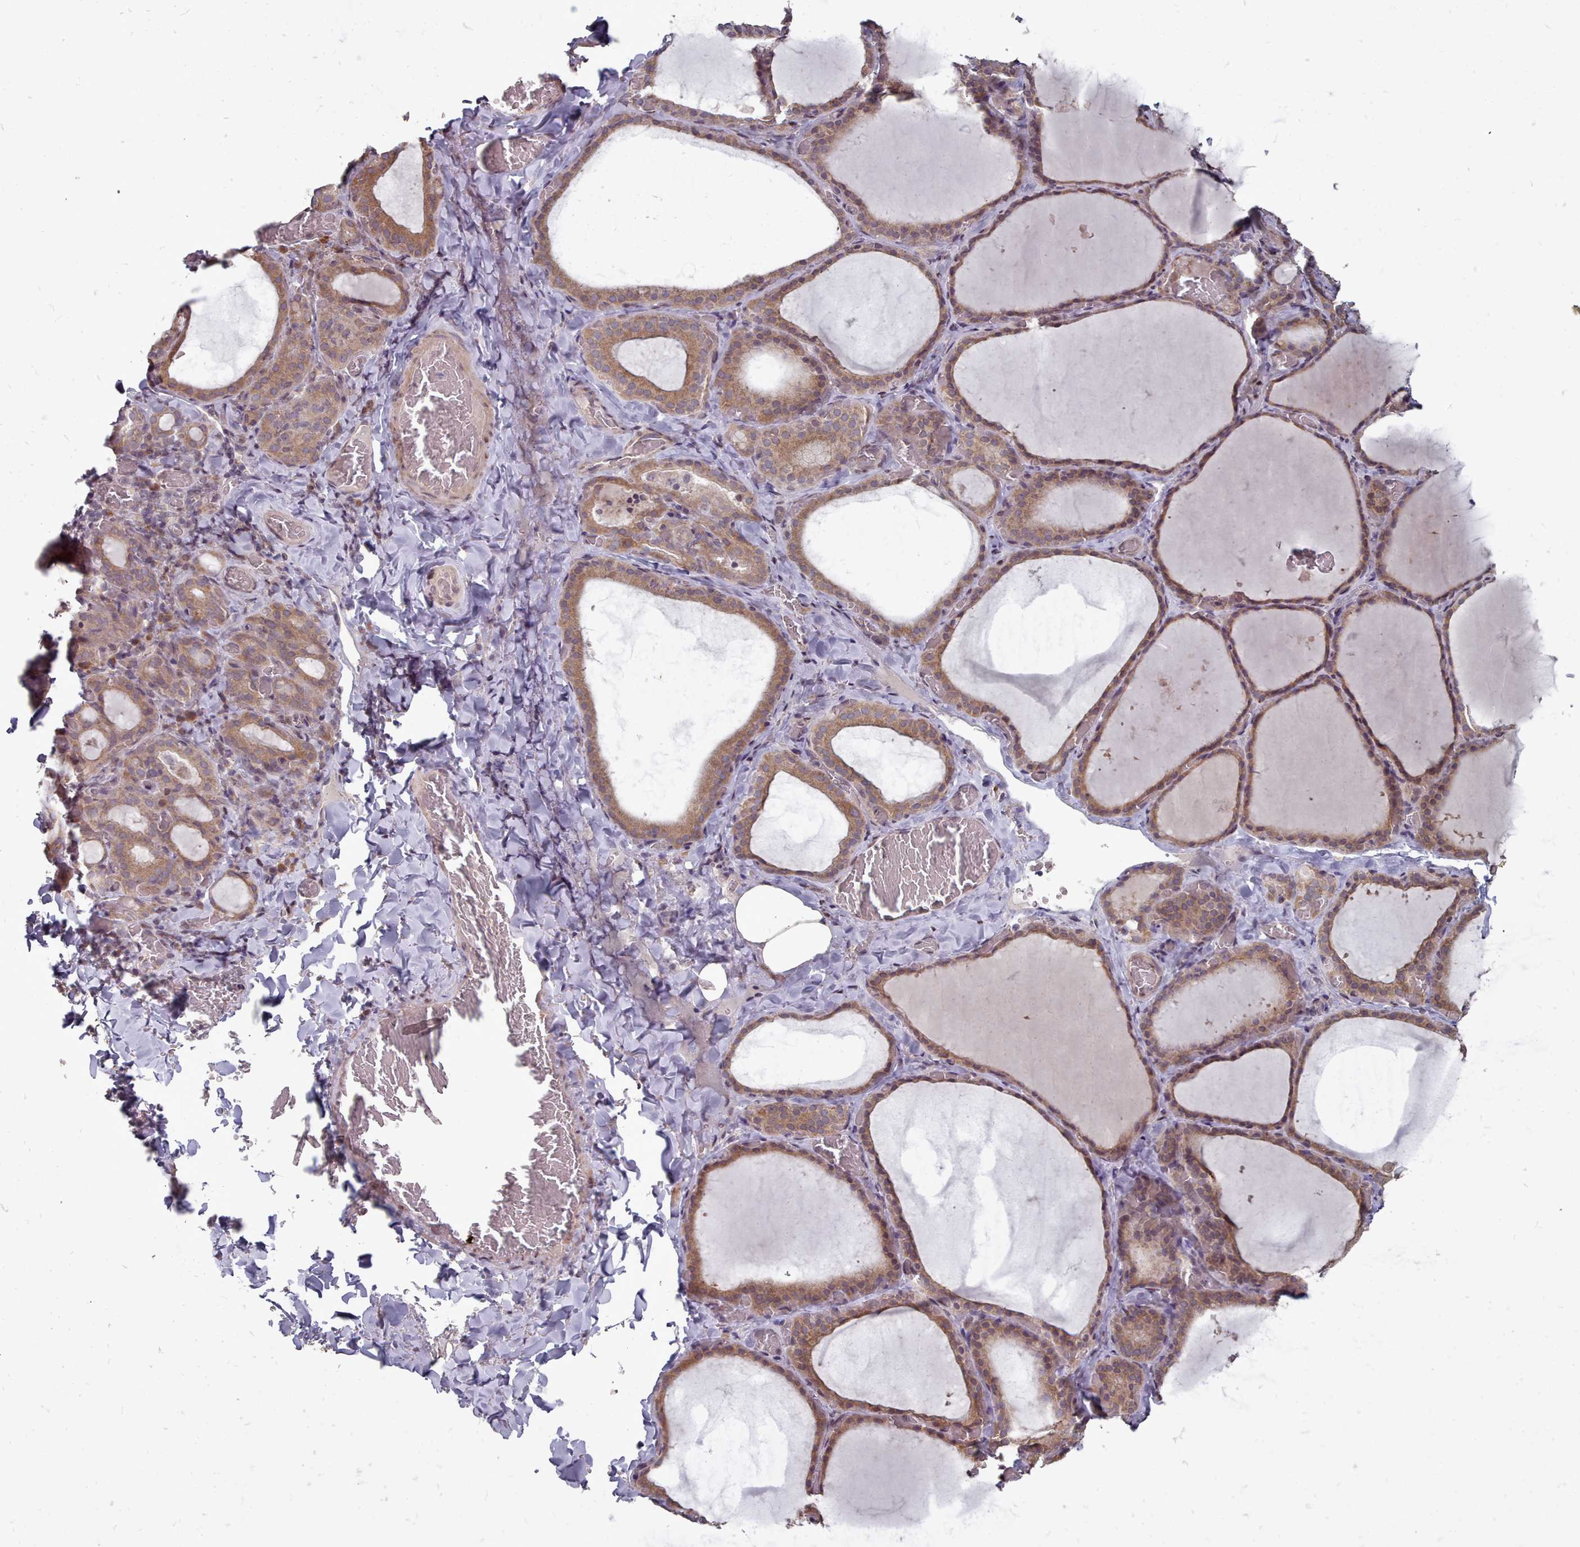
{"staining": {"intensity": "moderate", "quantity": ">75%", "location": "cytoplasmic/membranous,nuclear"}, "tissue": "thyroid gland", "cell_type": "Glandular cells", "image_type": "normal", "snomed": [{"axis": "morphology", "description": "Normal tissue, NOS"}, {"axis": "topography", "description": "Thyroid gland"}], "caption": "Immunohistochemical staining of normal human thyroid gland reveals medium levels of moderate cytoplasmic/membranous,nuclear positivity in approximately >75% of glandular cells.", "gene": "ACKR3", "patient": {"sex": "female", "age": 39}}